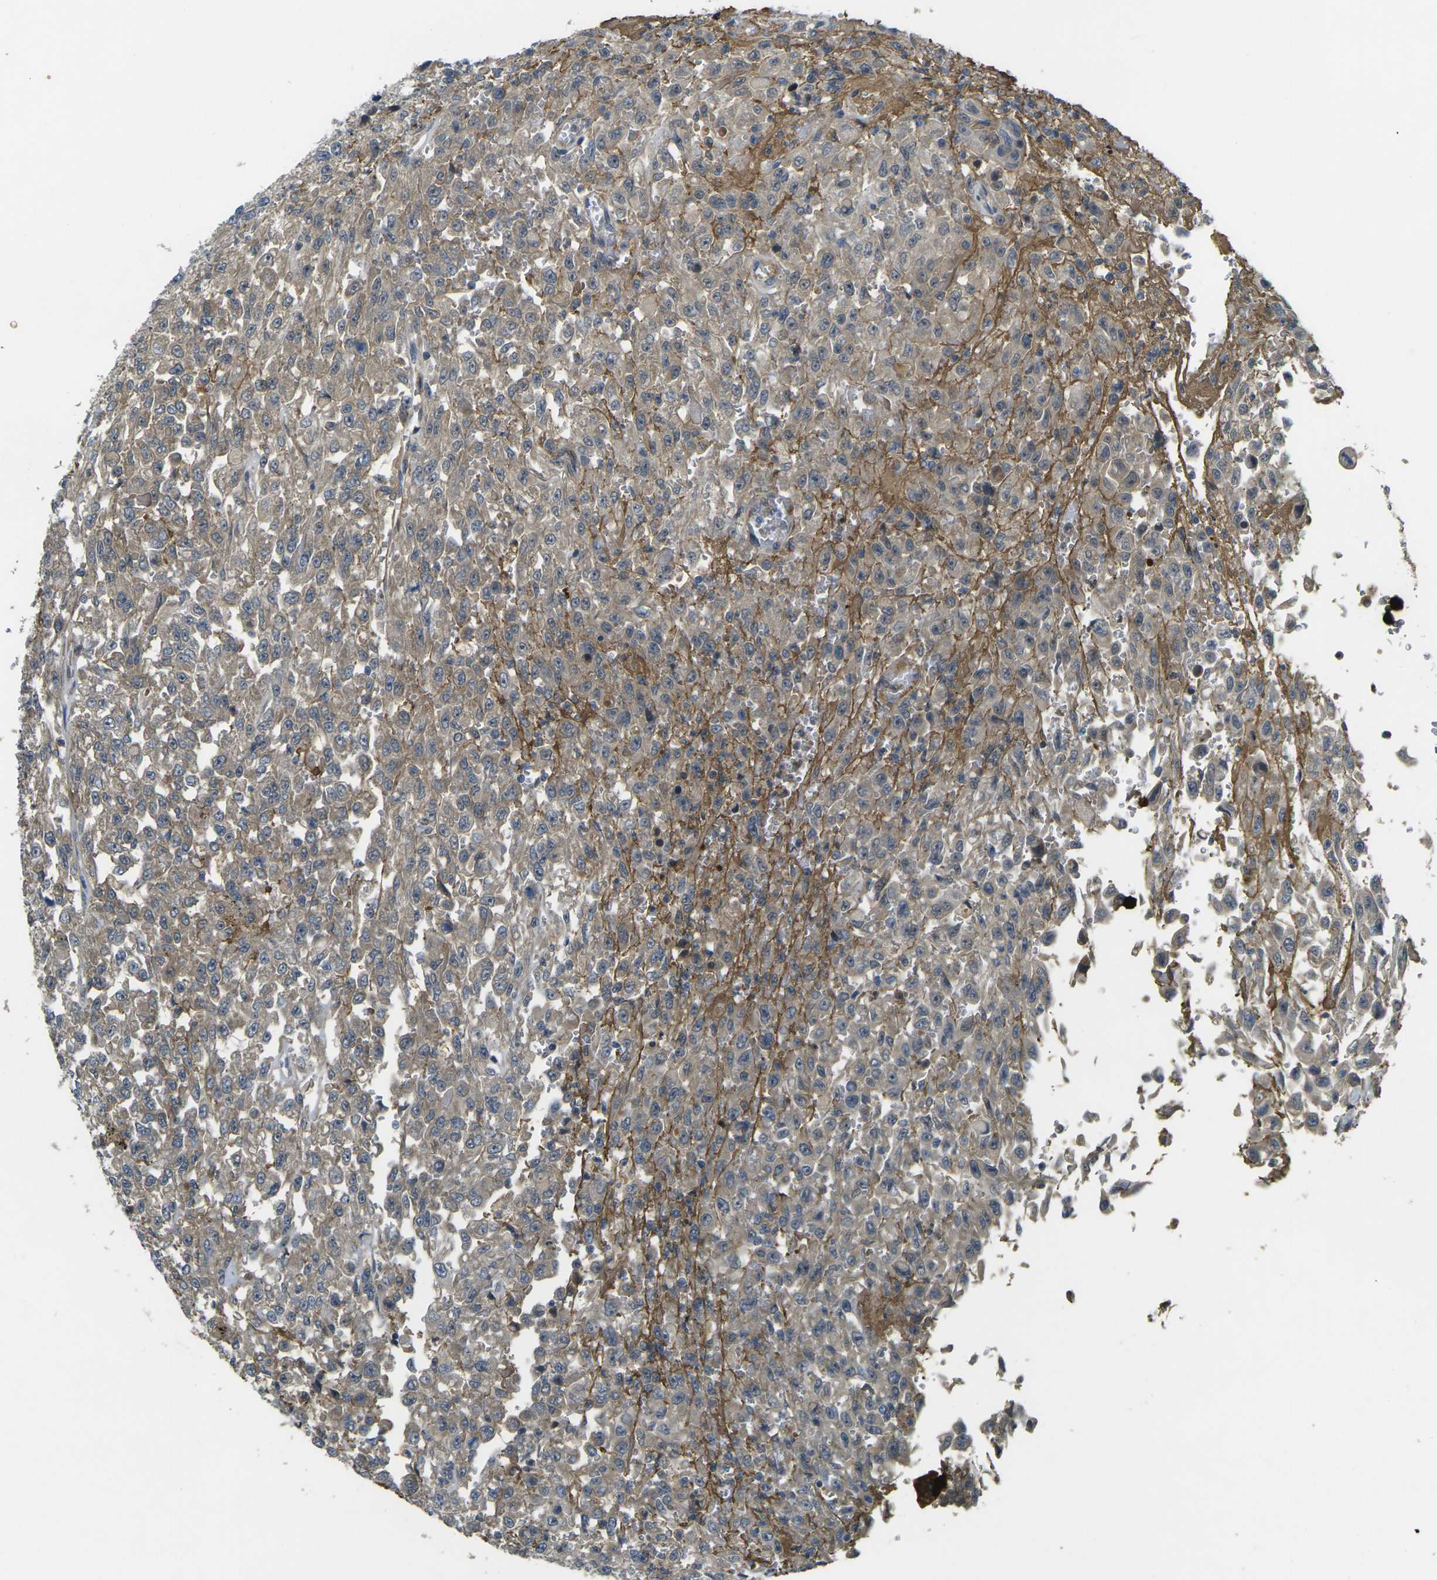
{"staining": {"intensity": "weak", "quantity": ">75%", "location": "cytoplasmic/membranous"}, "tissue": "urothelial cancer", "cell_type": "Tumor cells", "image_type": "cancer", "snomed": [{"axis": "morphology", "description": "Urothelial carcinoma, High grade"}, {"axis": "topography", "description": "Urinary bladder"}], "caption": "Human urothelial cancer stained with a protein marker reveals weak staining in tumor cells.", "gene": "PIGL", "patient": {"sex": "male", "age": 46}}